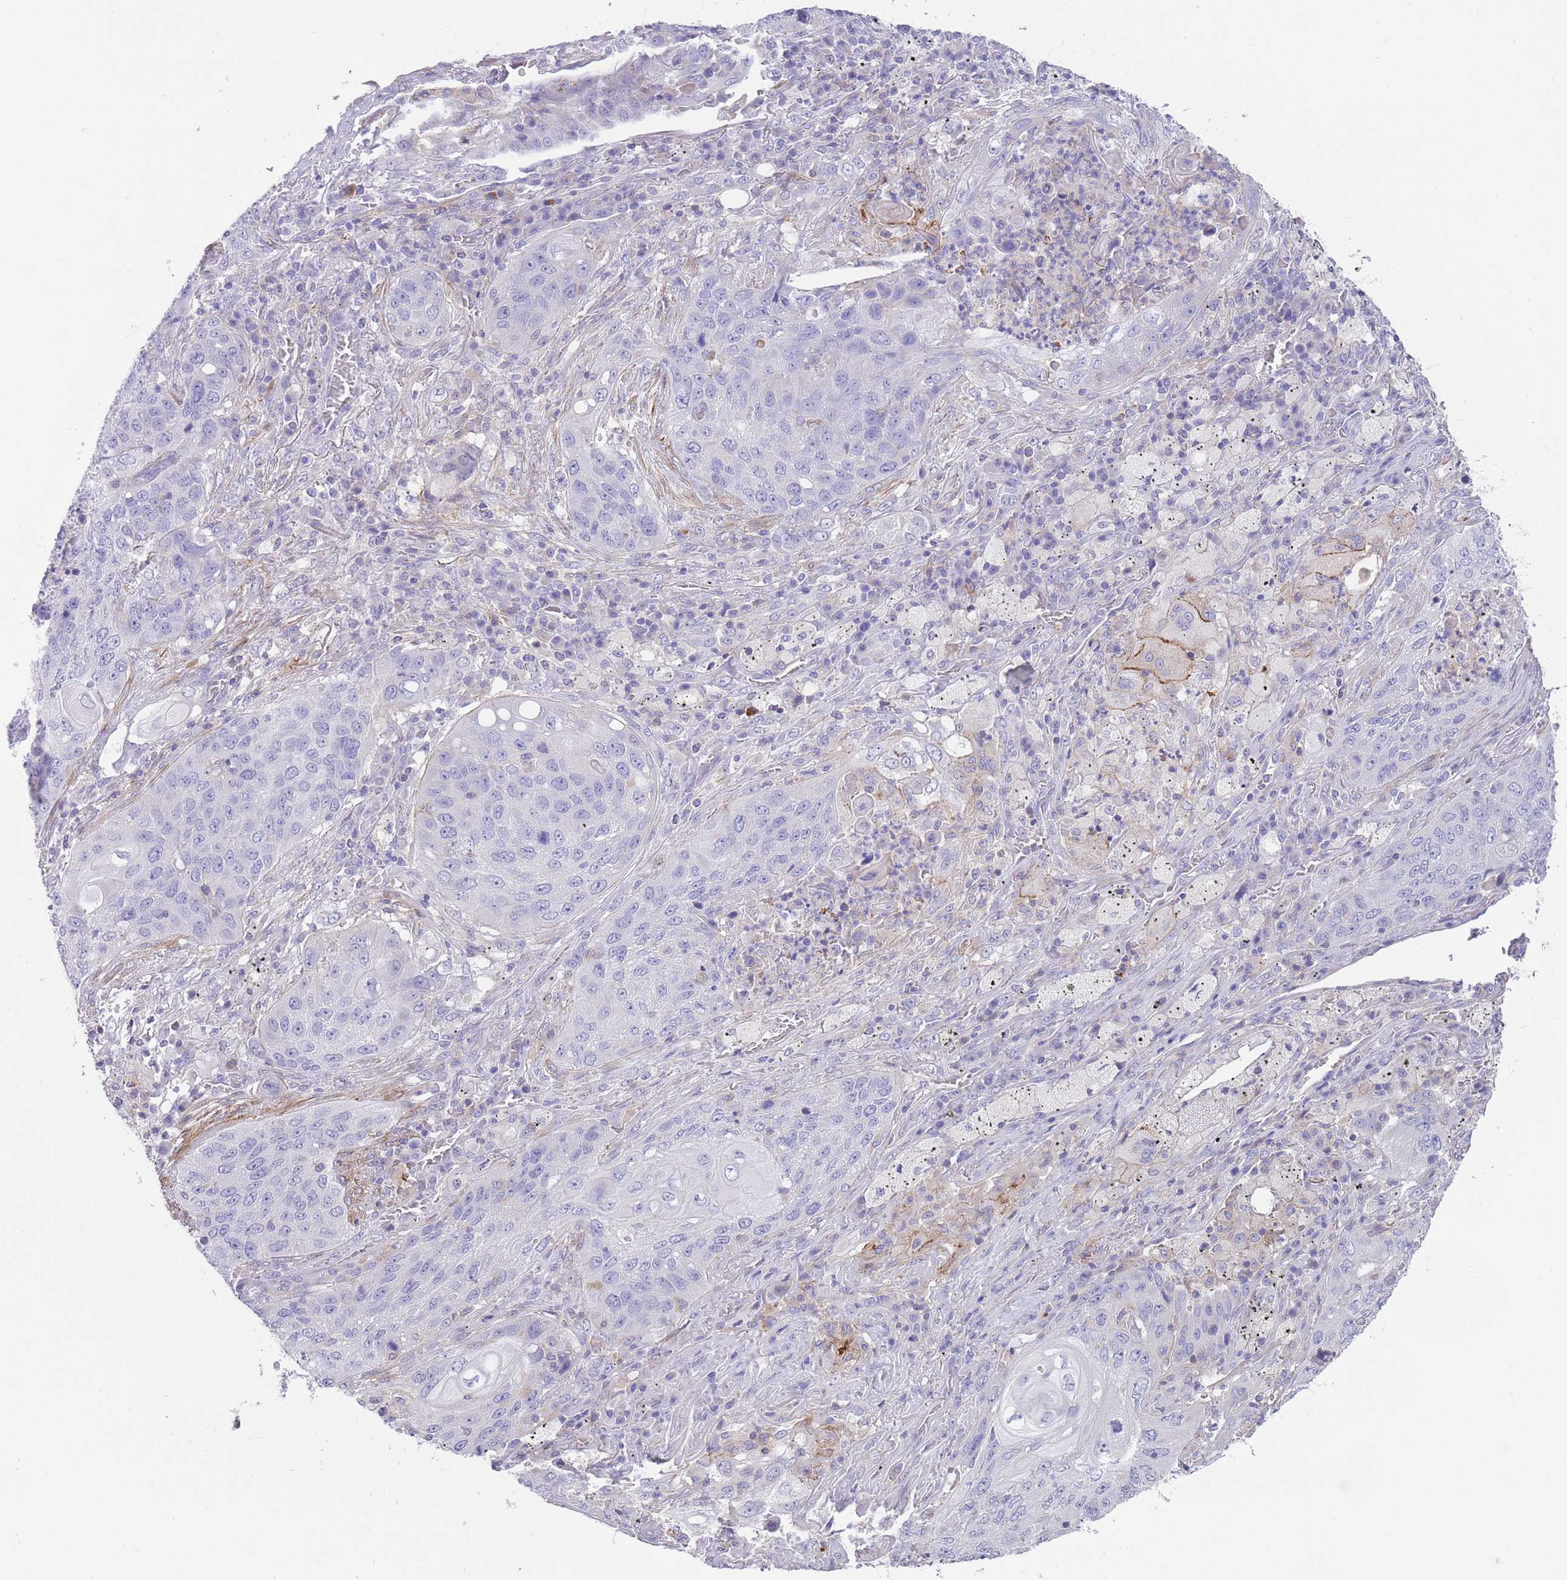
{"staining": {"intensity": "negative", "quantity": "none", "location": "none"}, "tissue": "lung cancer", "cell_type": "Tumor cells", "image_type": "cancer", "snomed": [{"axis": "morphology", "description": "Squamous cell carcinoma, NOS"}, {"axis": "topography", "description": "Lung"}], "caption": "An IHC micrograph of lung squamous cell carcinoma is shown. There is no staining in tumor cells of lung squamous cell carcinoma.", "gene": "LDB3", "patient": {"sex": "female", "age": 63}}